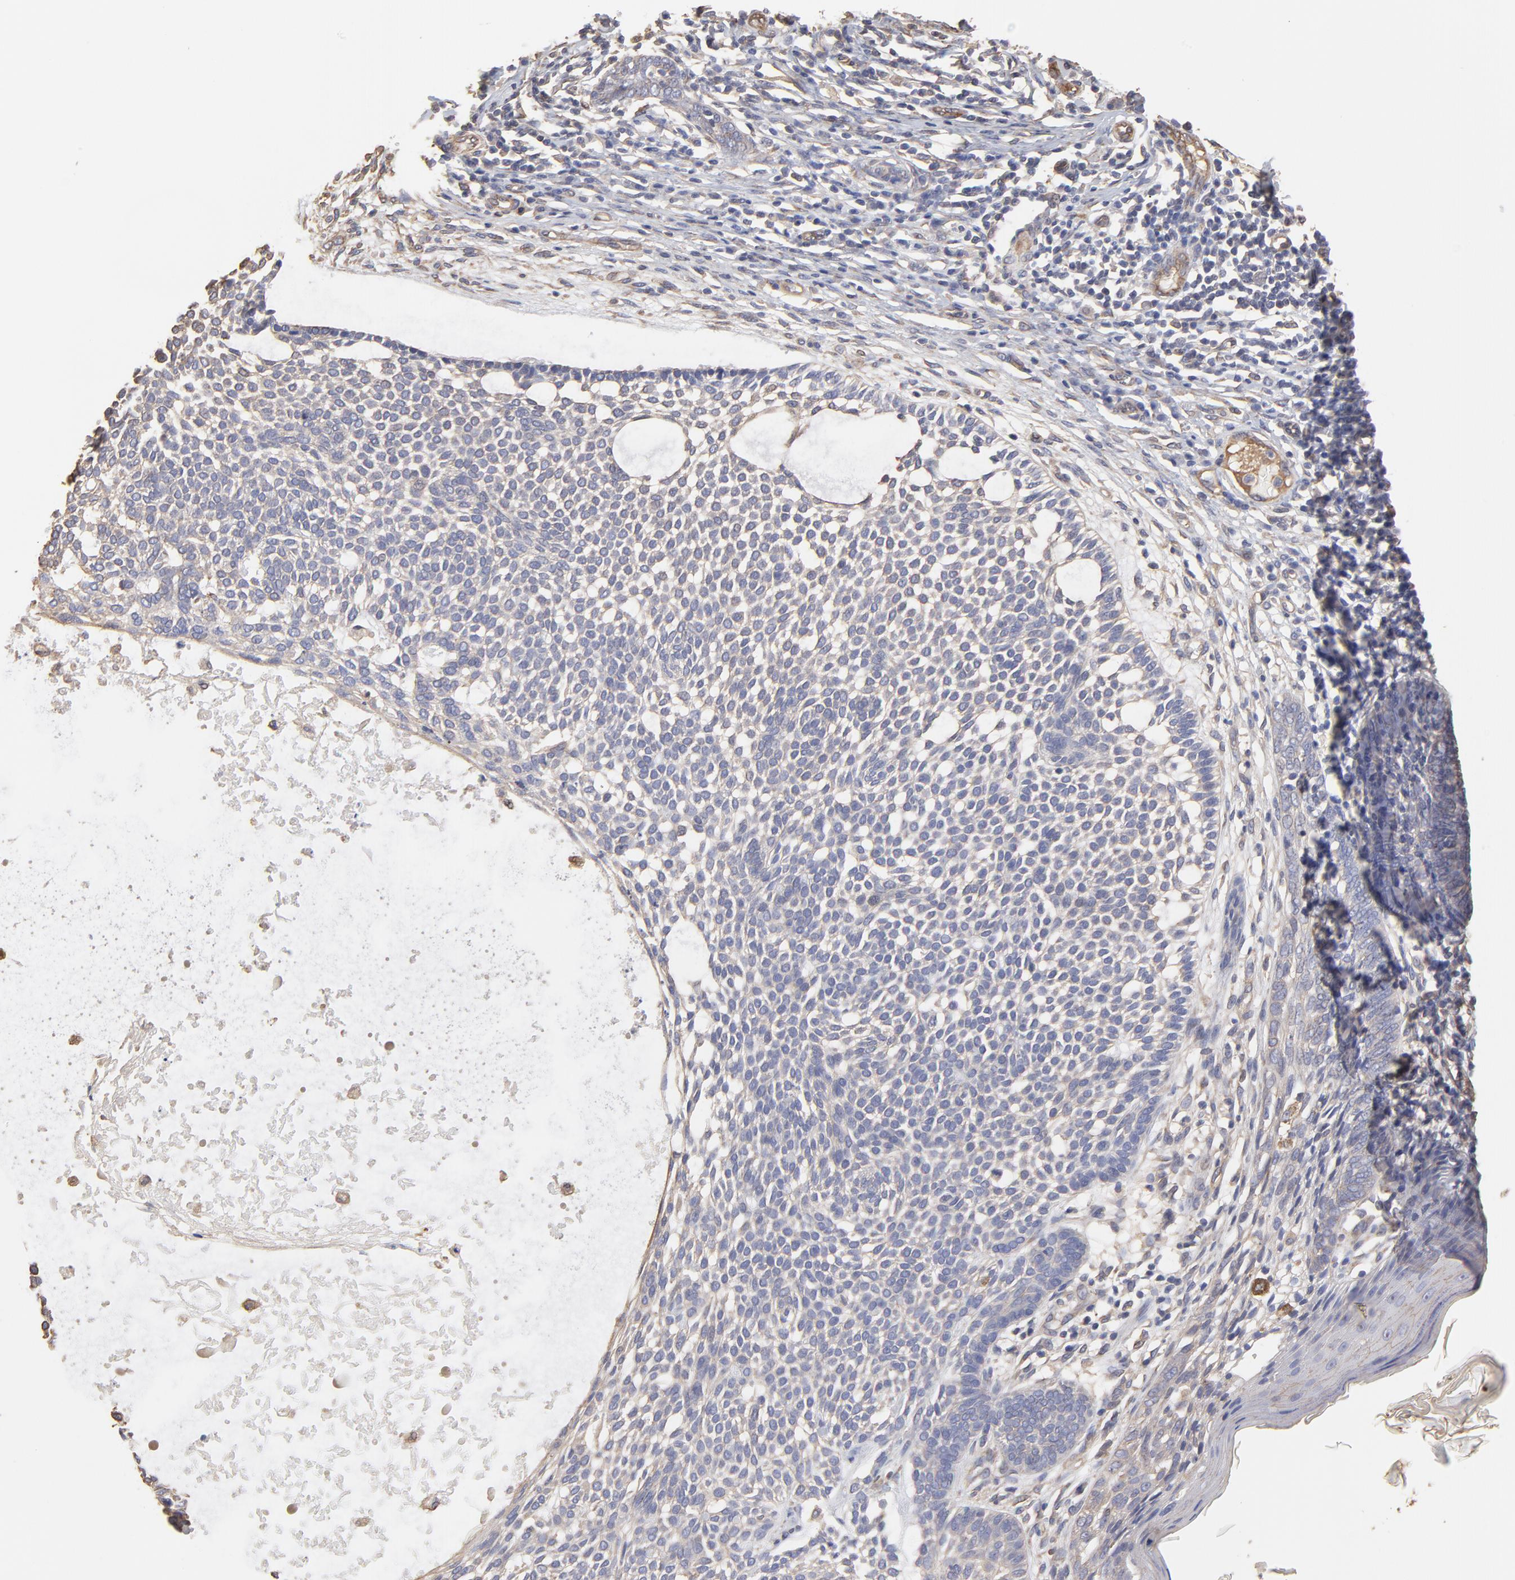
{"staining": {"intensity": "negative", "quantity": "none", "location": "none"}, "tissue": "skin cancer", "cell_type": "Tumor cells", "image_type": "cancer", "snomed": [{"axis": "morphology", "description": "Basal cell carcinoma"}, {"axis": "topography", "description": "Skin"}], "caption": "Skin cancer (basal cell carcinoma) was stained to show a protein in brown. There is no significant staining in tumor cells.", "gene": "LRCH2", "patient": {"sex": "male", "age": 87}}